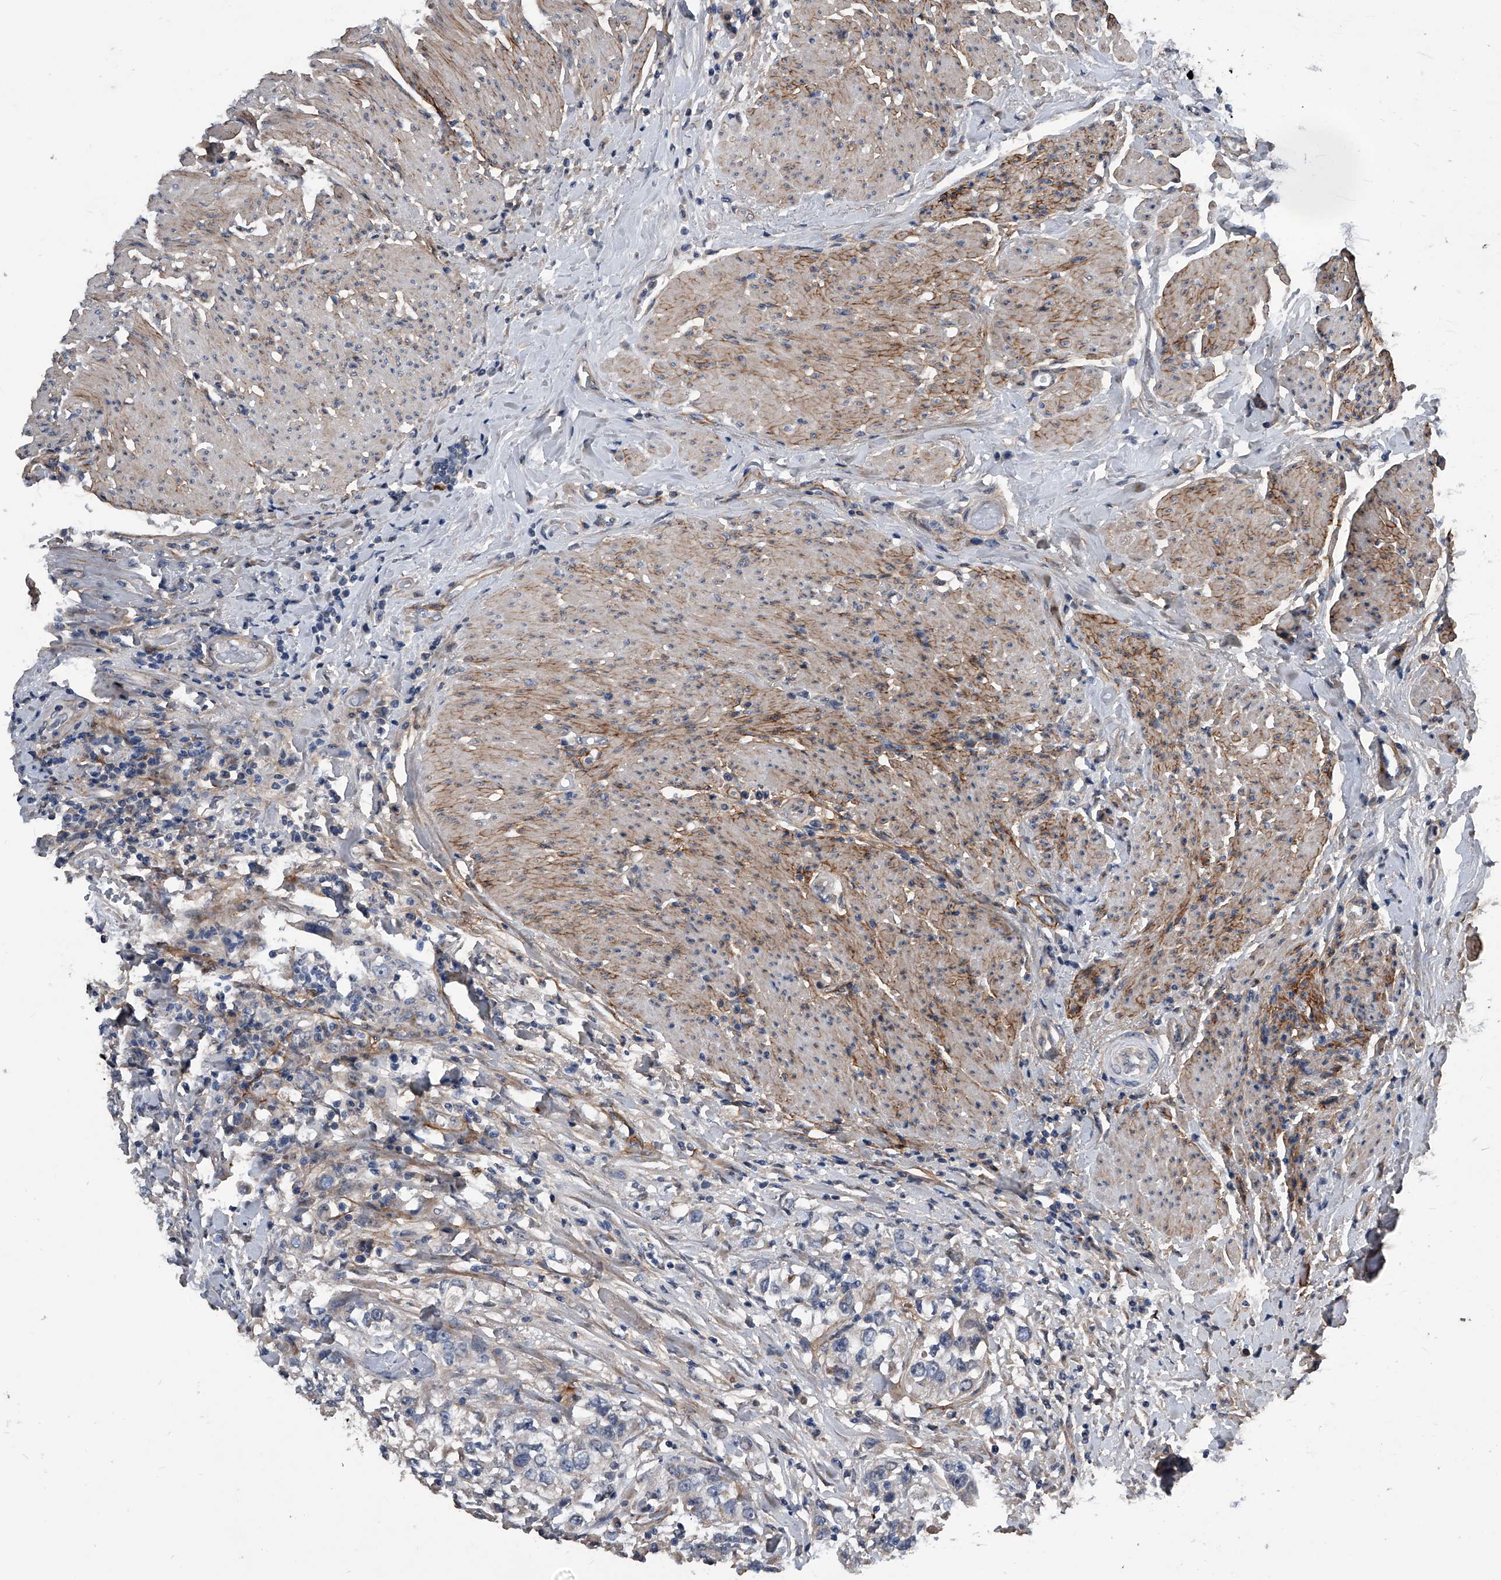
{"staining": {"intensity": "negative", "quantity": "none", "location": "none"}, "tissue": "urothelial cancer", "cell_type": "Tumor cells", "image_type": "cancer", "snomed": [{"axis": "morphology", "description": "Urothelial carcinoma, High grade"}, {"axis": "topography", "description": "Urinary bladder"}], "caption": "Immunohistochemical staining of urothelial cancer displays no significant staining in tumor cells.", "gene": "PHACTR1", "patient": {"sex": "female", "age": 80}}